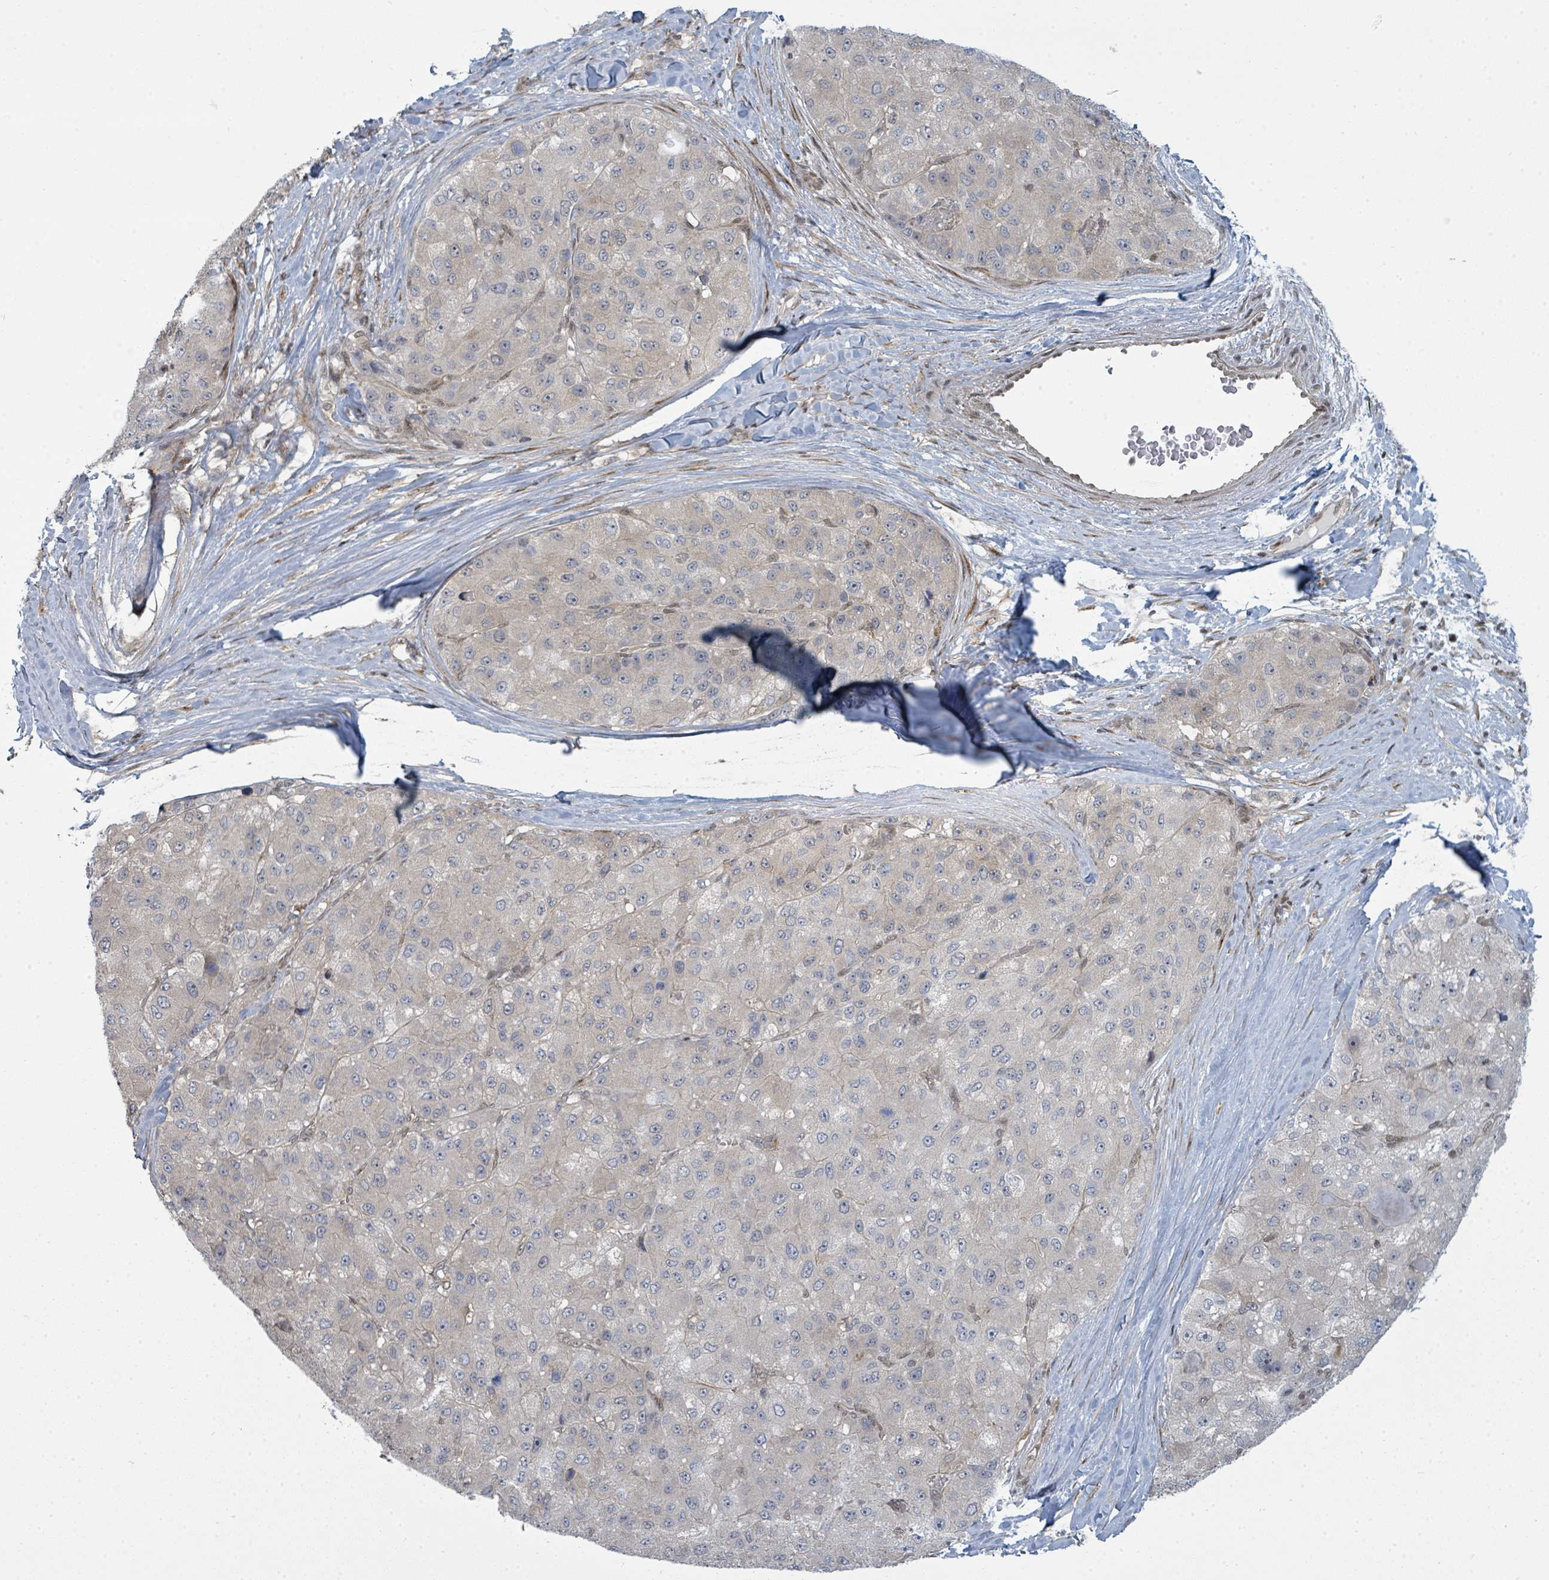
{"staining": {"intensity": "negative", "quantity": "none", "location": "none"}, "tissue": "liver cancer", "cell_type": "Tumor cells", "image_type": "cancer", "snomed": [{"axis": "morphology", "description": "Carcinoma, Hepatocellular, NOS"}, {"axis": "topography", "description": "Liver"}], "caption": "IHC photomicrograph of neoplastic tissue: liver cancer stained with DAB (3,3'-diaminobenzidine) exhibits no significant protein positivity in tumor cells. (DAB (3,3'-diaminobenzidine) immunohistochemistry (IHC), high magnification).", "gene": "PSMG2", "patient": {"sex": "male", "age": 80}}